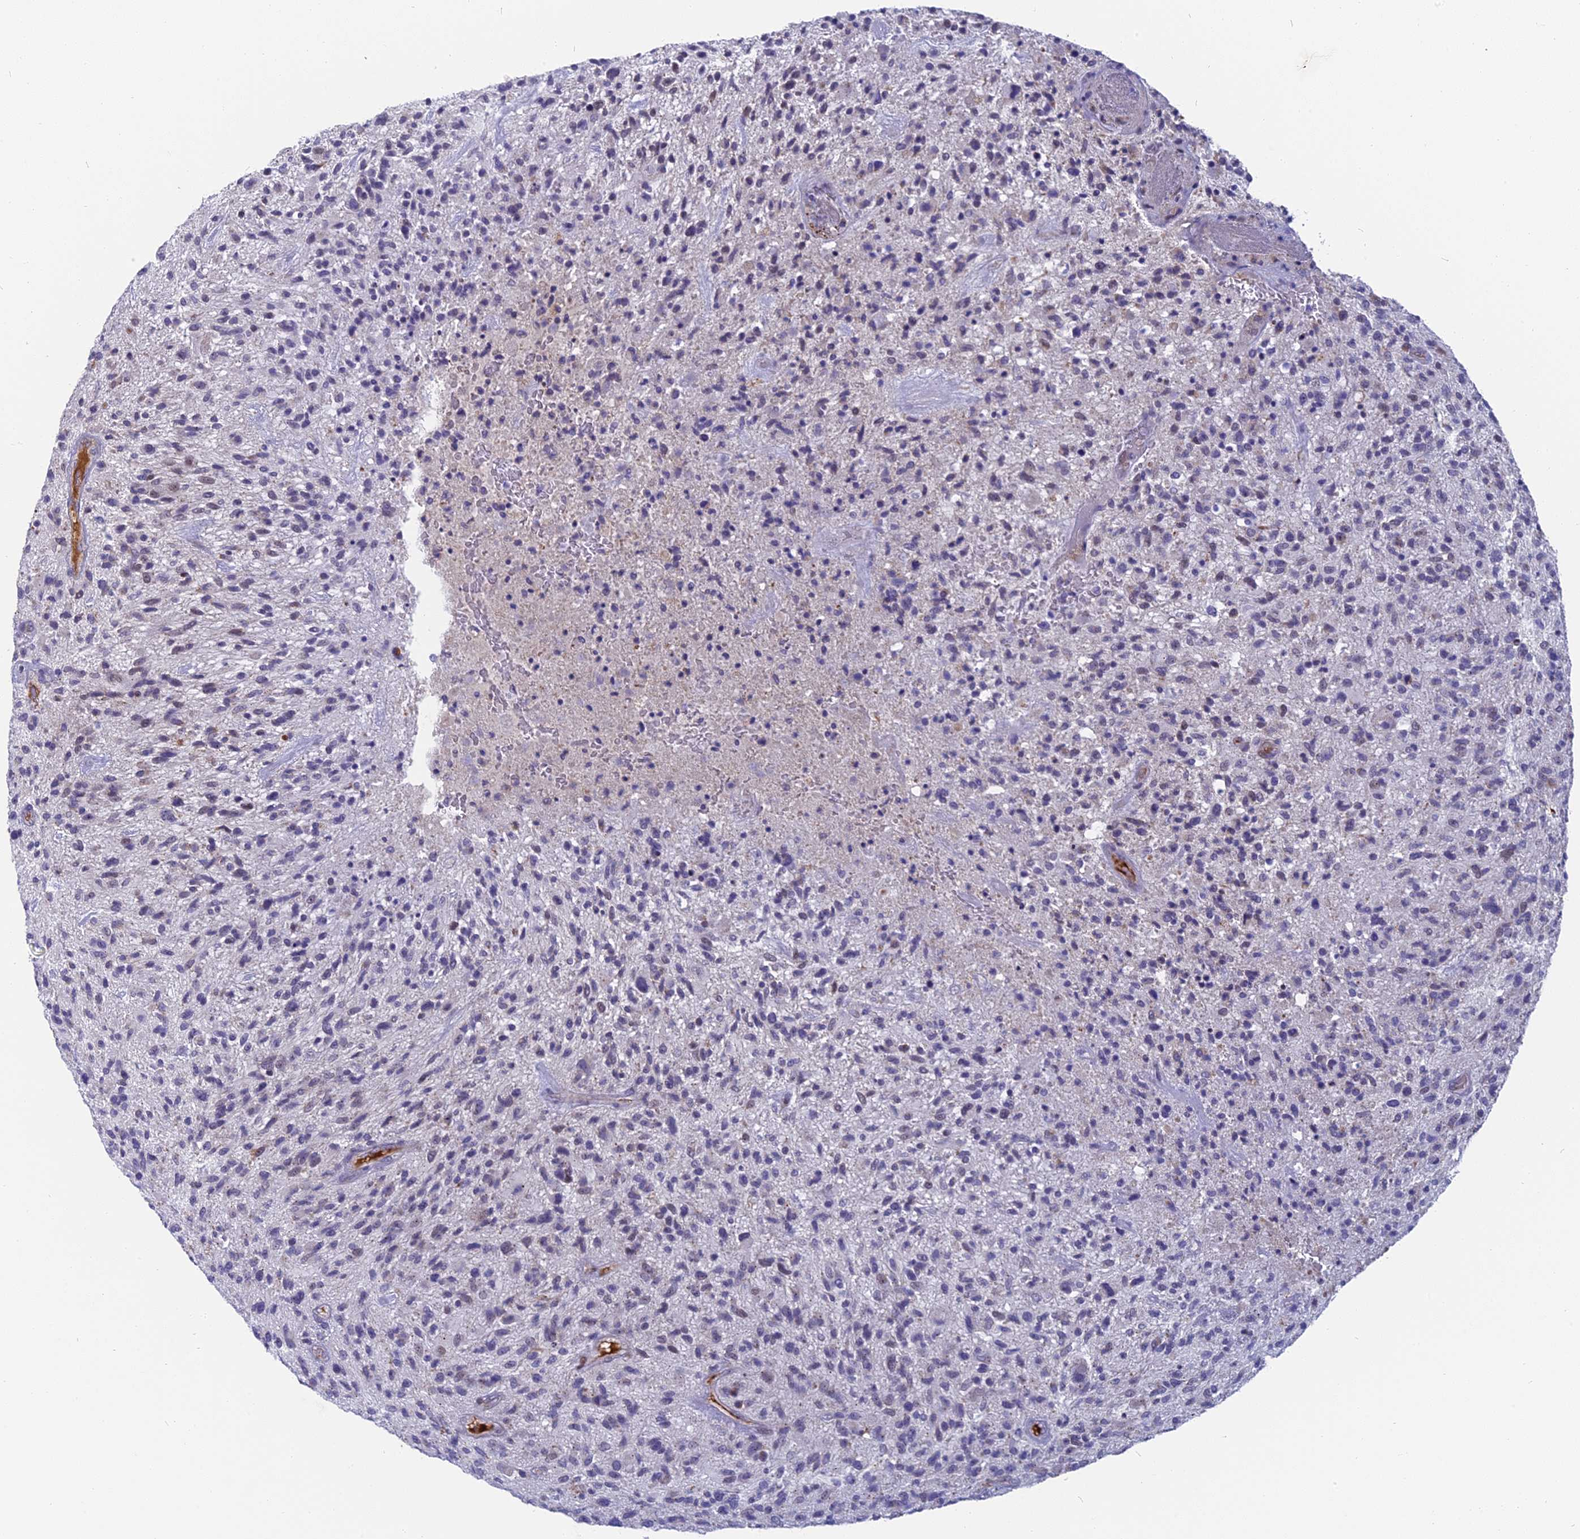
{"staining": {"intensity": "negative", "quantity": "none", "location": "none"}, "tissue": "glioma", "cell_type": "Tumor cells", "image_type": "cancer", "snomed": [{"axis": "morphology", "description": "Glioma, malignant, High grade"}, {"axis": "topography", "description": "Brain"}], "caption": "High magnification brightfield microscopy of malignant high-grade glioma stained with DAB (3,3'-diaminobenzidine) (brown) and counterstained with hematoxylin (blue): tumor cells show no significant positivity.", "gene": "DTWD1", "patient": {"sex": "male", "age": 47}}